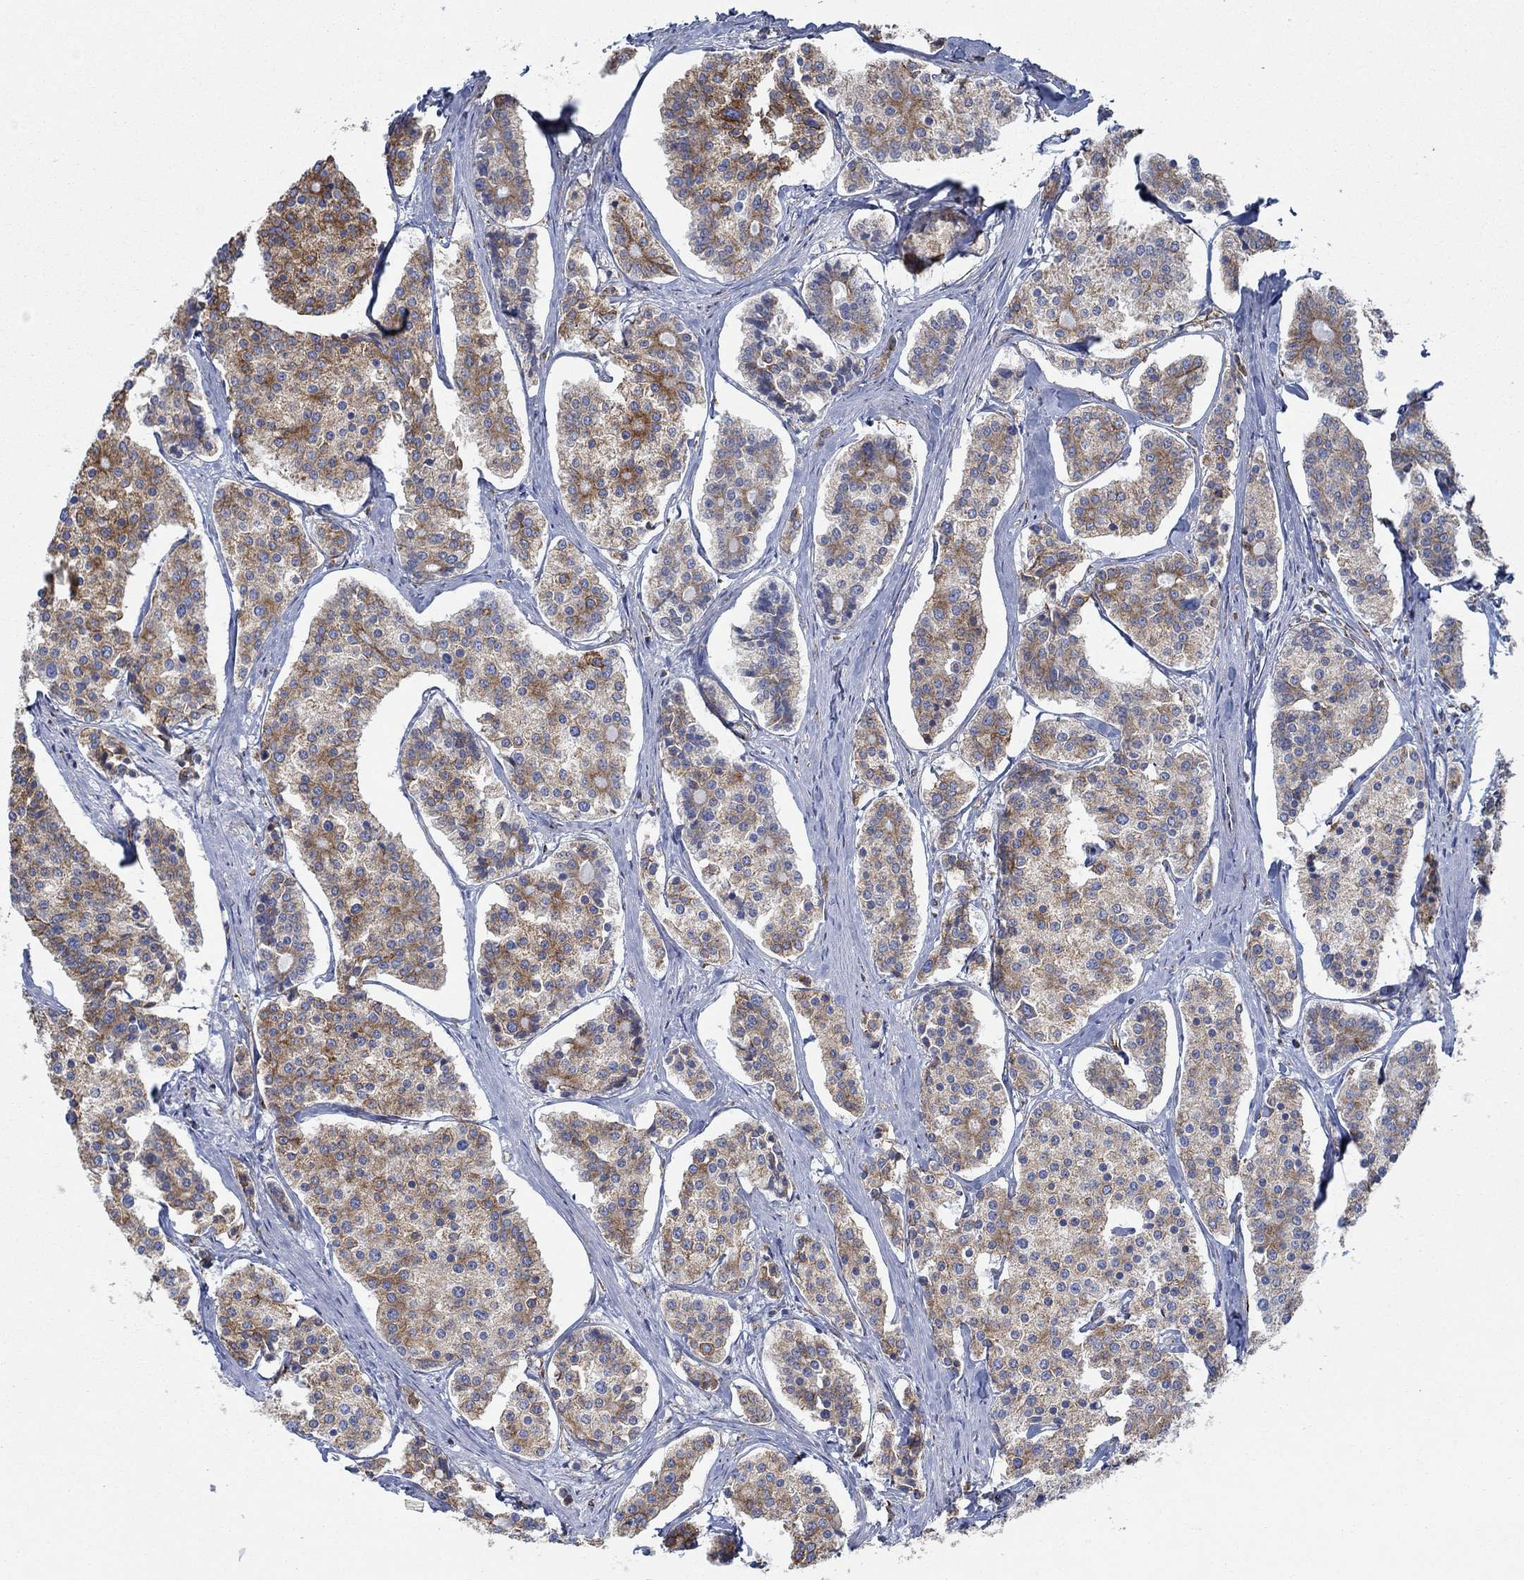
{"staining": {"intensity": "moderate", "quantity": "<25%", "location": "cytoplasmic/membranous"}, "tissue": "carcinoid", "cell_type": "Tumor cells", "image_type": "cancer", "snomed": [{"axis": "morphology", "description": "Carcinoid, malignant, NOS"}, {"axis": "topography", "description": "Small intestine"}], "caption": "Human malignant carcinoid stained for a protein (brown) displays moderate cytoplasmic/membranous positive staining in approximately <25% of tumor cells.", "gene": "STC2", "patient": {"sex": "female", "age": 65}}